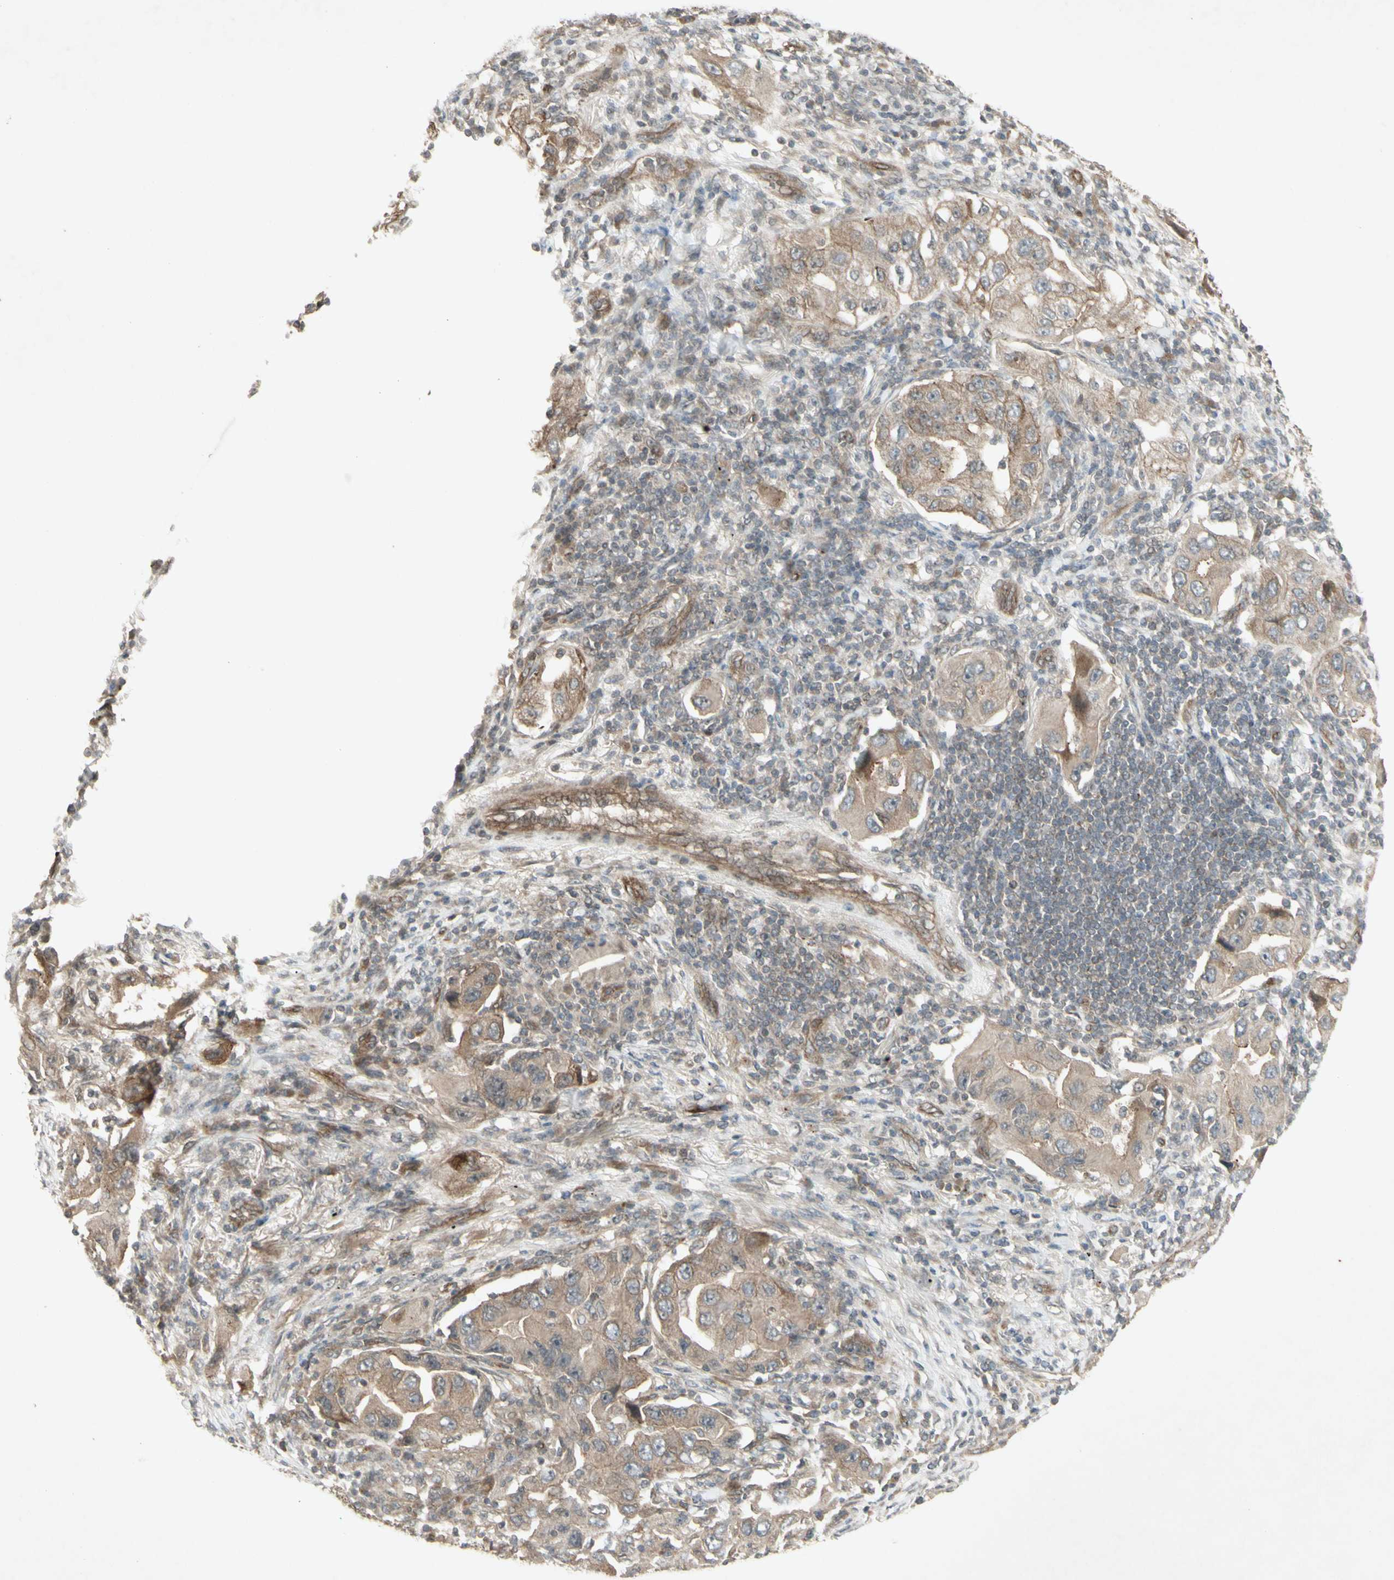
{"staining": {"intensity": "weak", "quantity": ">75%", "location": "cytoplasmic/membranous"}, "tissue": "lung cancer", "cell_type": "Tumor cells", "image_type": "cancer", "snomed": [{"axis": "morphology", "description": "Adenocarcinoma, NOS"}, {"axis": "topography", "description": "Lung"}], "caption": "Lung cancer (adenocarcinoma) stained with DAB immunohistochemistry displays low levels of weak cytoplasmic/membranous positivity in approximately >75% of tumor cells.", "gene": "JAG1", "patient": {"sex": "female", "age": 65}}